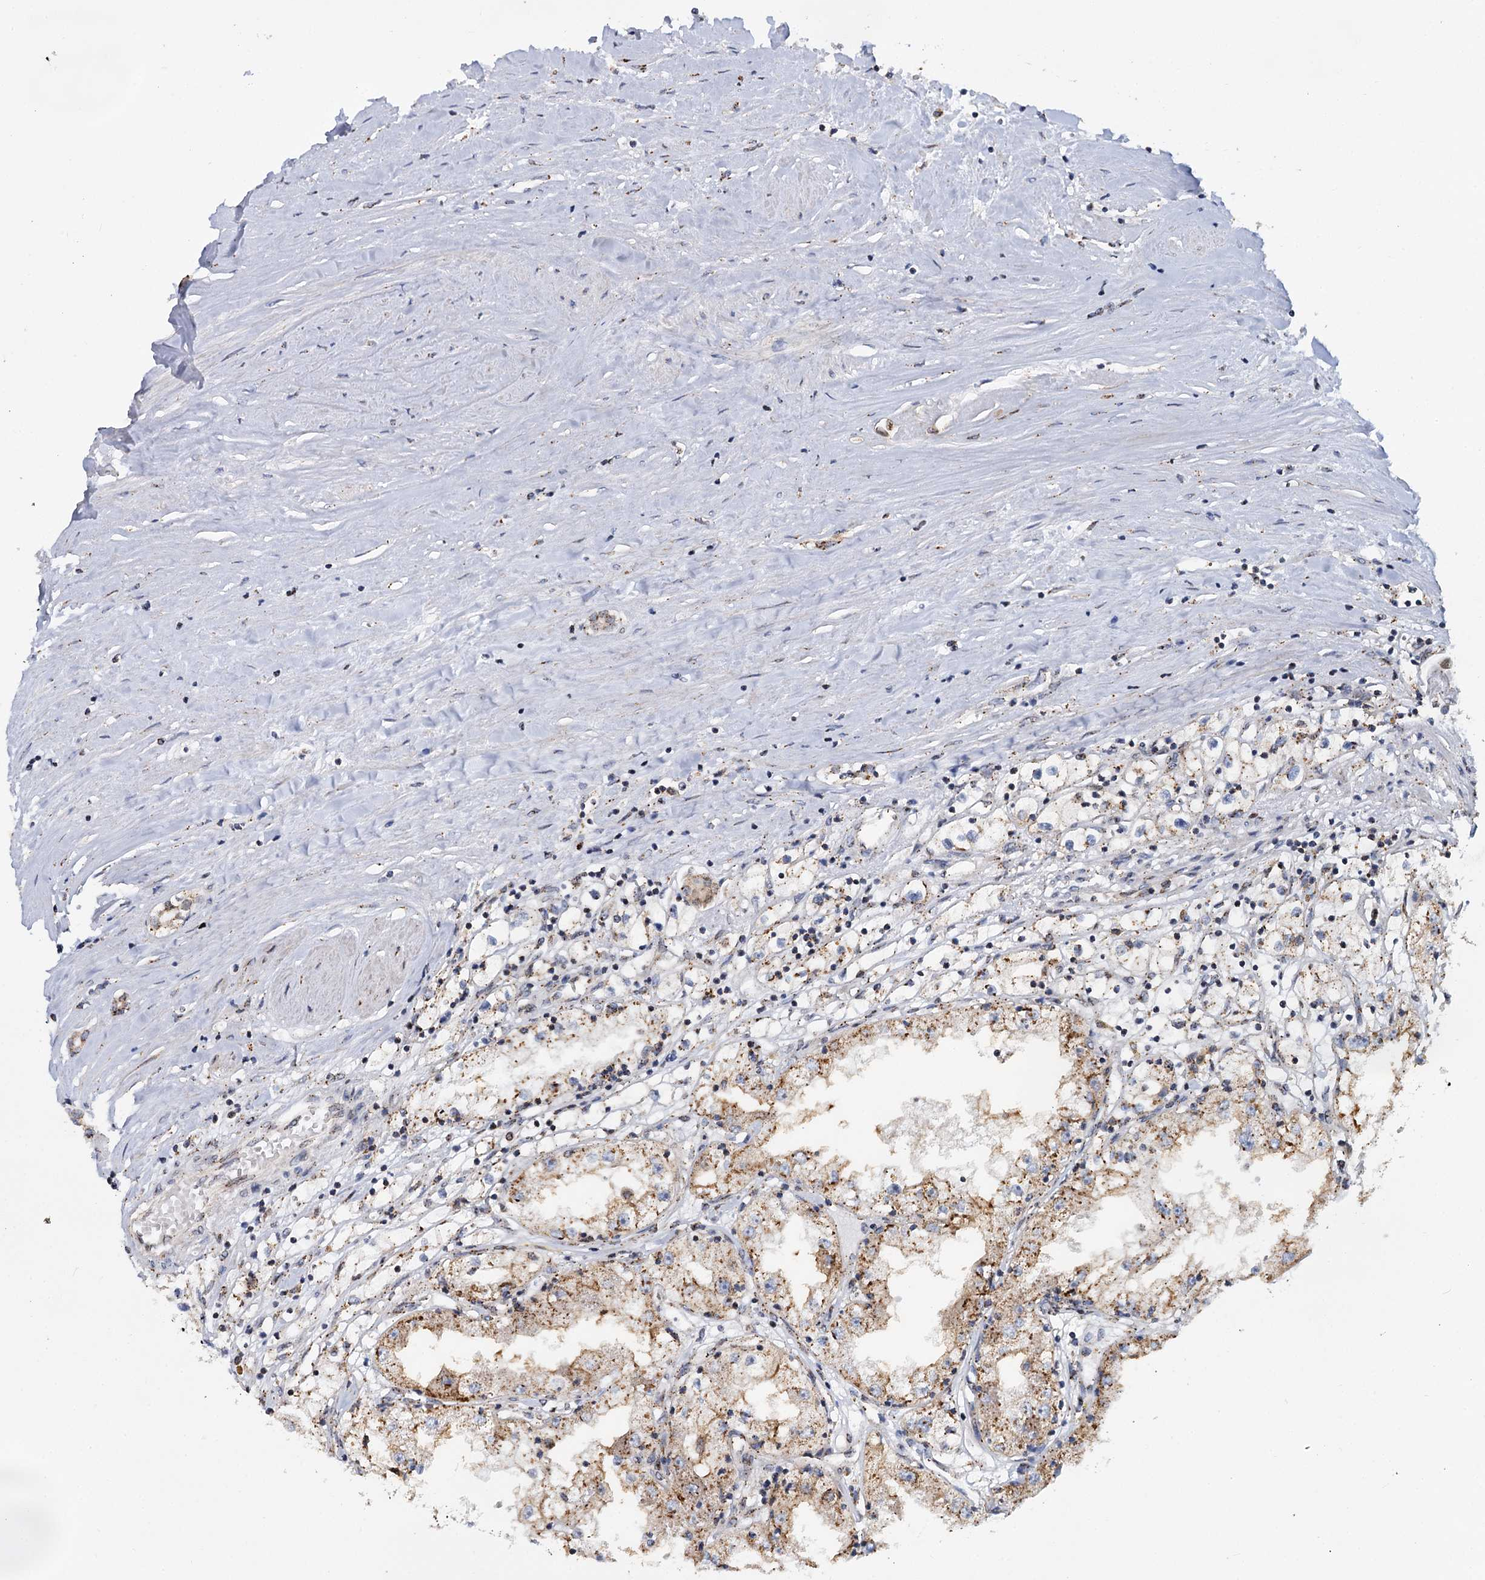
{"staining": {"intensity": "moderate", "quantity": "25%-75%", "location": "cytoplasmic/membranous"}, "tissue": "renal cancer", "cell_type": "Tumor cells", "image_type": "cancer", "snomed": [{"axis": "morphology", "description": "Adenocarcinoma, NOS"}, {"axis": "topography", "description": "Kidney"}], "caption": "Immunohistochemistry (IHC) staining of renal adenocarcinoma, which displays medium levels of moderate cytoplasmic/membranous staining in approximately 25%-75% of tumor cells indicating moderate cytoplasmic/membranous protein staining. The staining was performed using DAB (brown) for protein detection and nuclei were counterstained in hematoxylin (blue).", "gene": "SUPT20H", "patient": {"sex": "male", "age": 56}}